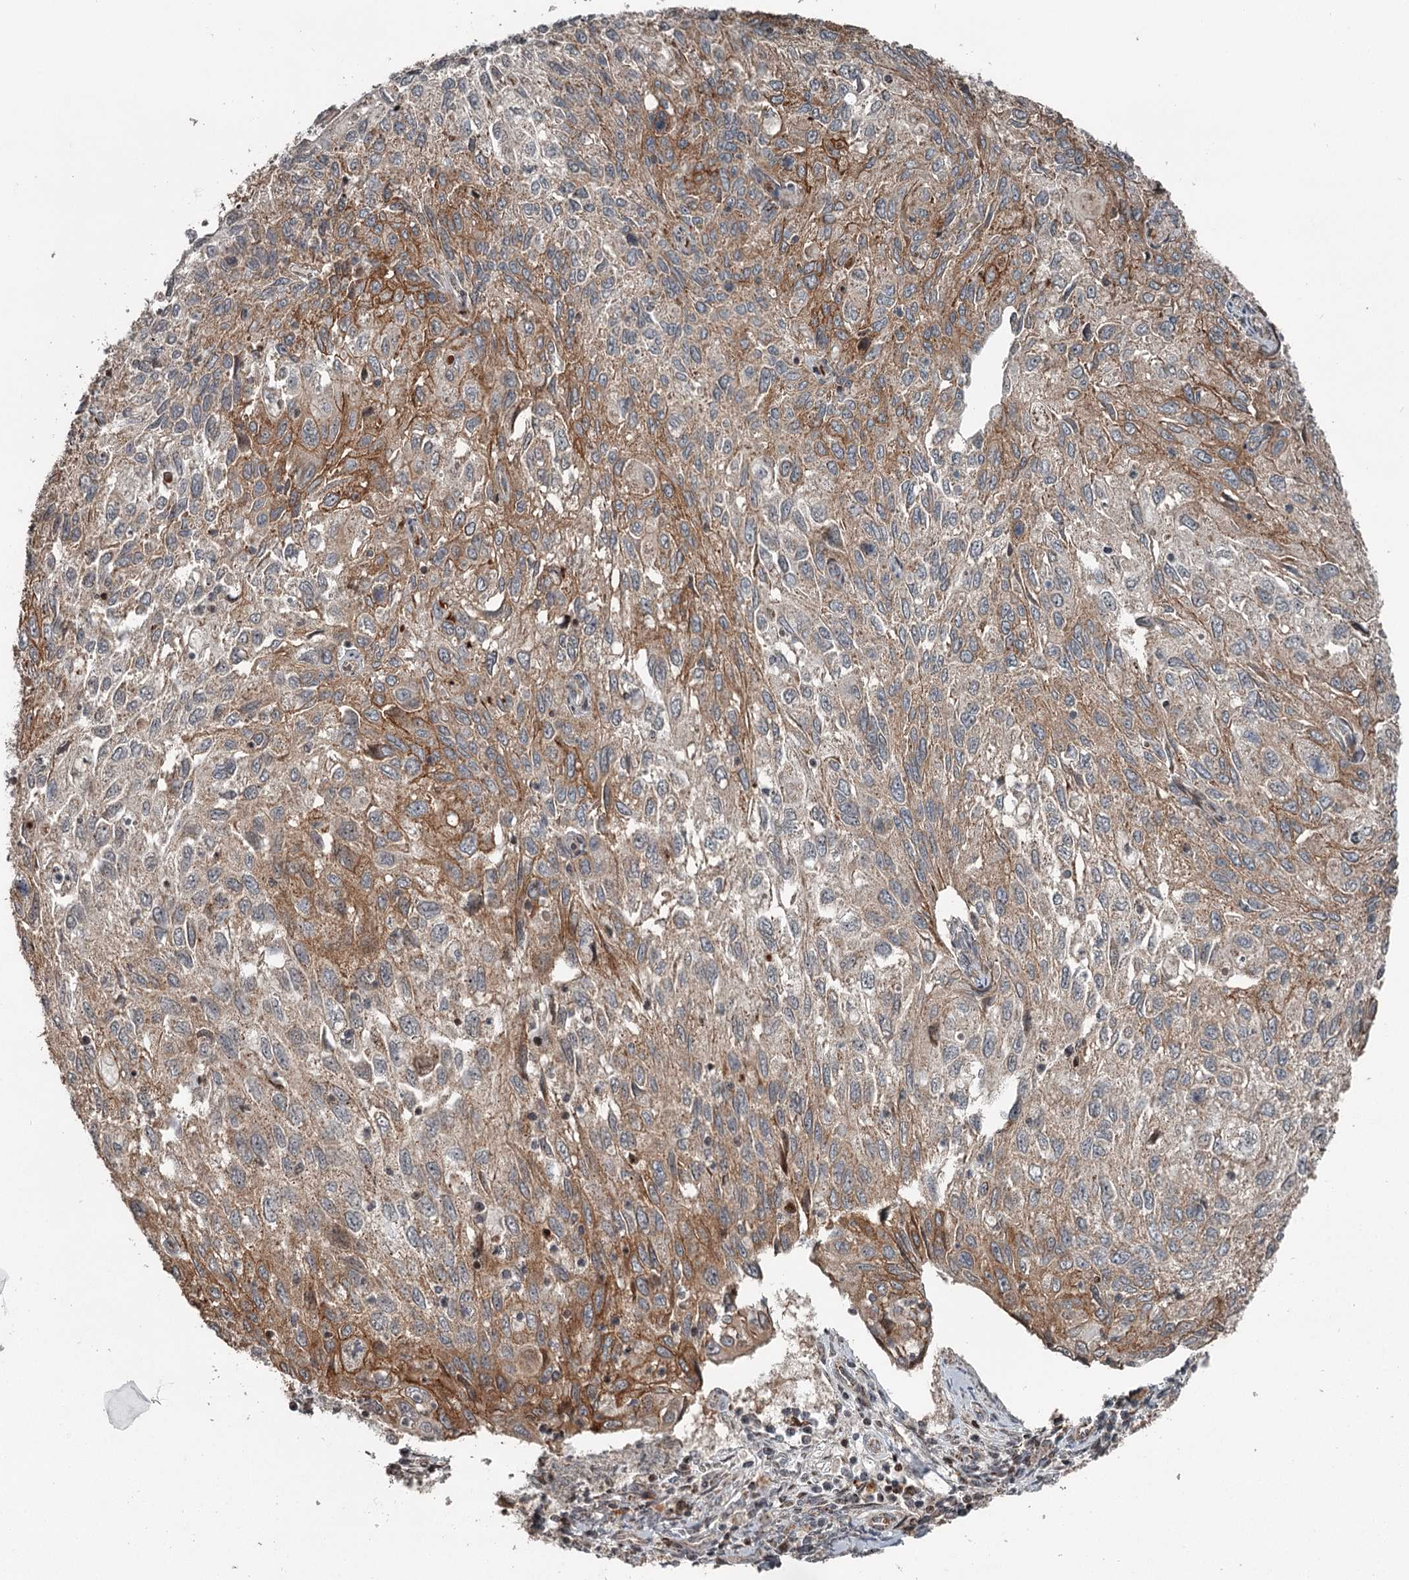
{"staining": {"intensity": "moderate", "quantity": "25%-75%", "location": "cytoplasmic/membranous"}, "tissue": "cervical cancer", "cell_type": "Tumor cells", "image_type": "cancer", "snomed": [{"axis": "morphology", "description": "Squamous cell carcinoma, NOS"}, {"axis": "topography", "description": "Cervix"}], "caption": "Protein staining by immunohistochemistry reveals moderate cytoplasmic/membranous staining in approximately 25%-75% of tumor cells in cervical cancer.", "gene": "RASSF8", "patient": {"sex": "female", "age": 70}}